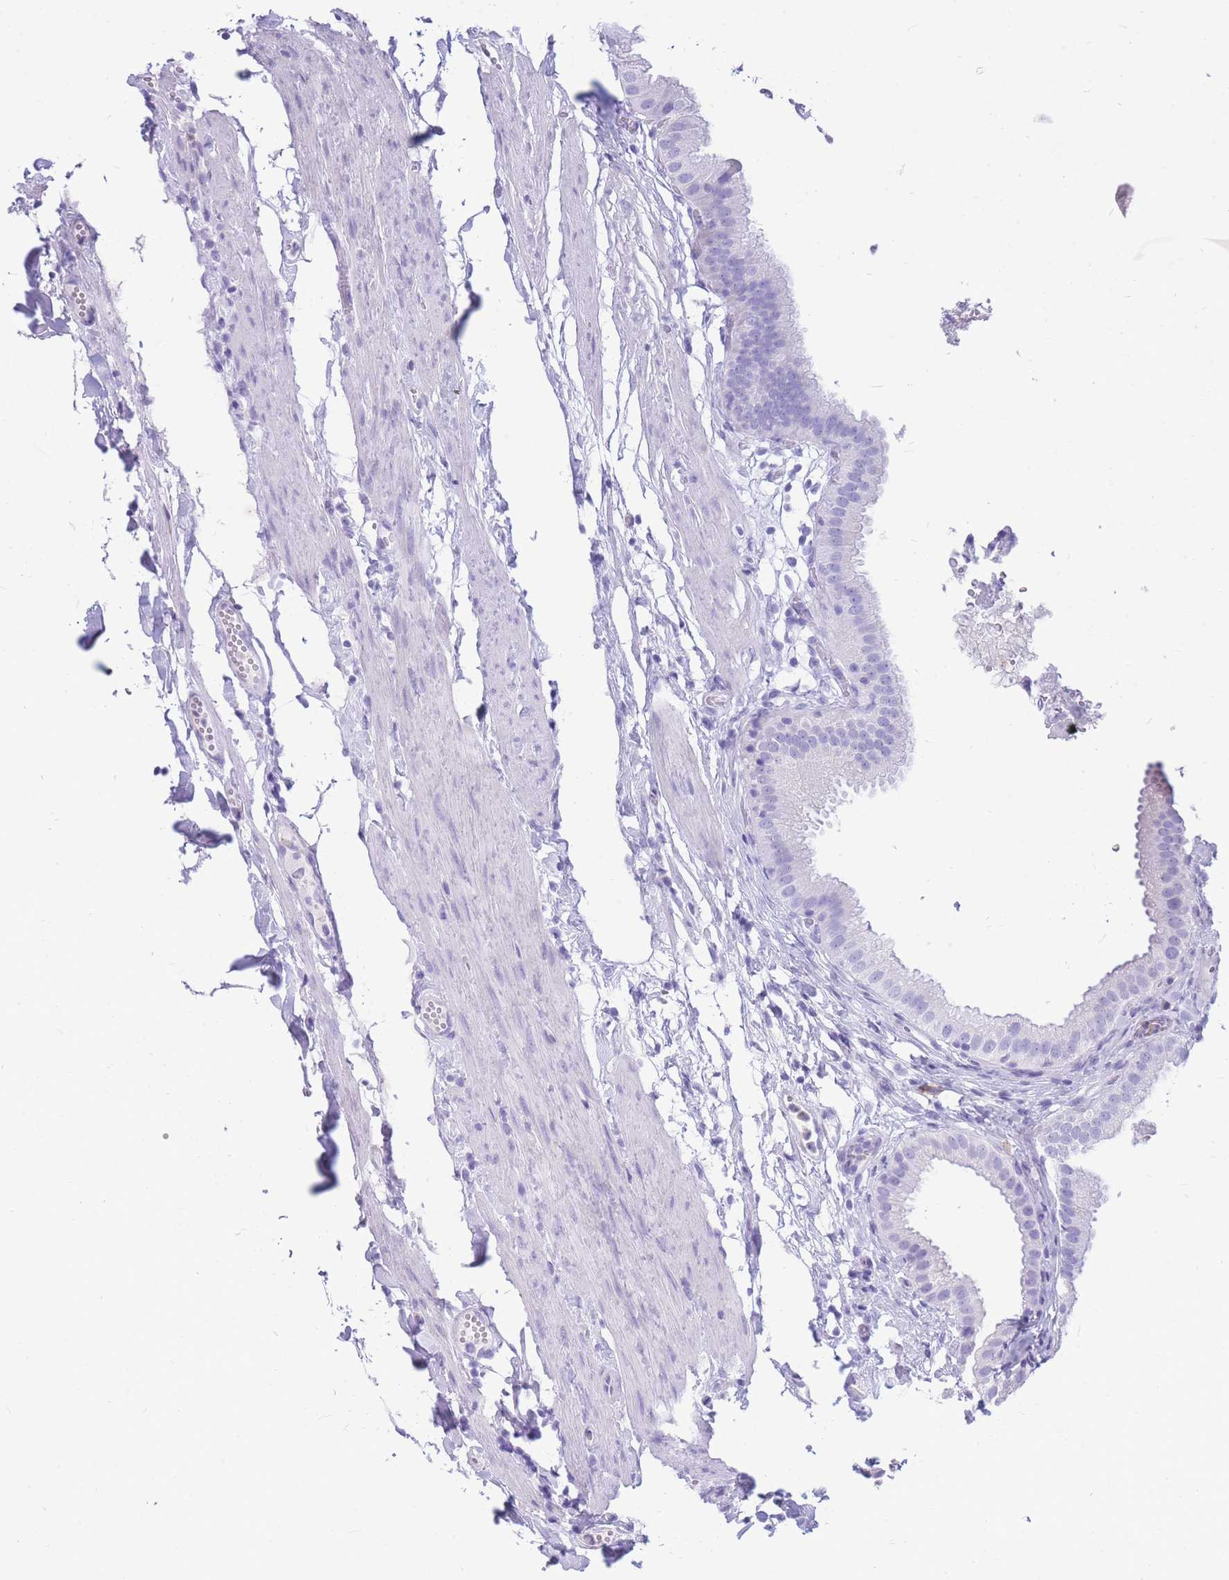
{"staining": {"intensity": "negative", "quantity": "none", "location": "none"}, "tissue": "gallbladder", "cell_type": "Glandular cells", "image_type": "normal", "snomed": [{"axis": "morphology", "description": "Normal tissue, NOS"}, {"axis": "topography", "description": "Gallbladder"}], "caption": "Immunohistochemistry of benign gallbladder reveals no expression in glandular cells. (DAB (3,3'-diaminobenzidine) immunohistochemistry, high magnification).", "gene": "ZFP62", "patient": {"sex": "female", "age": 61}}